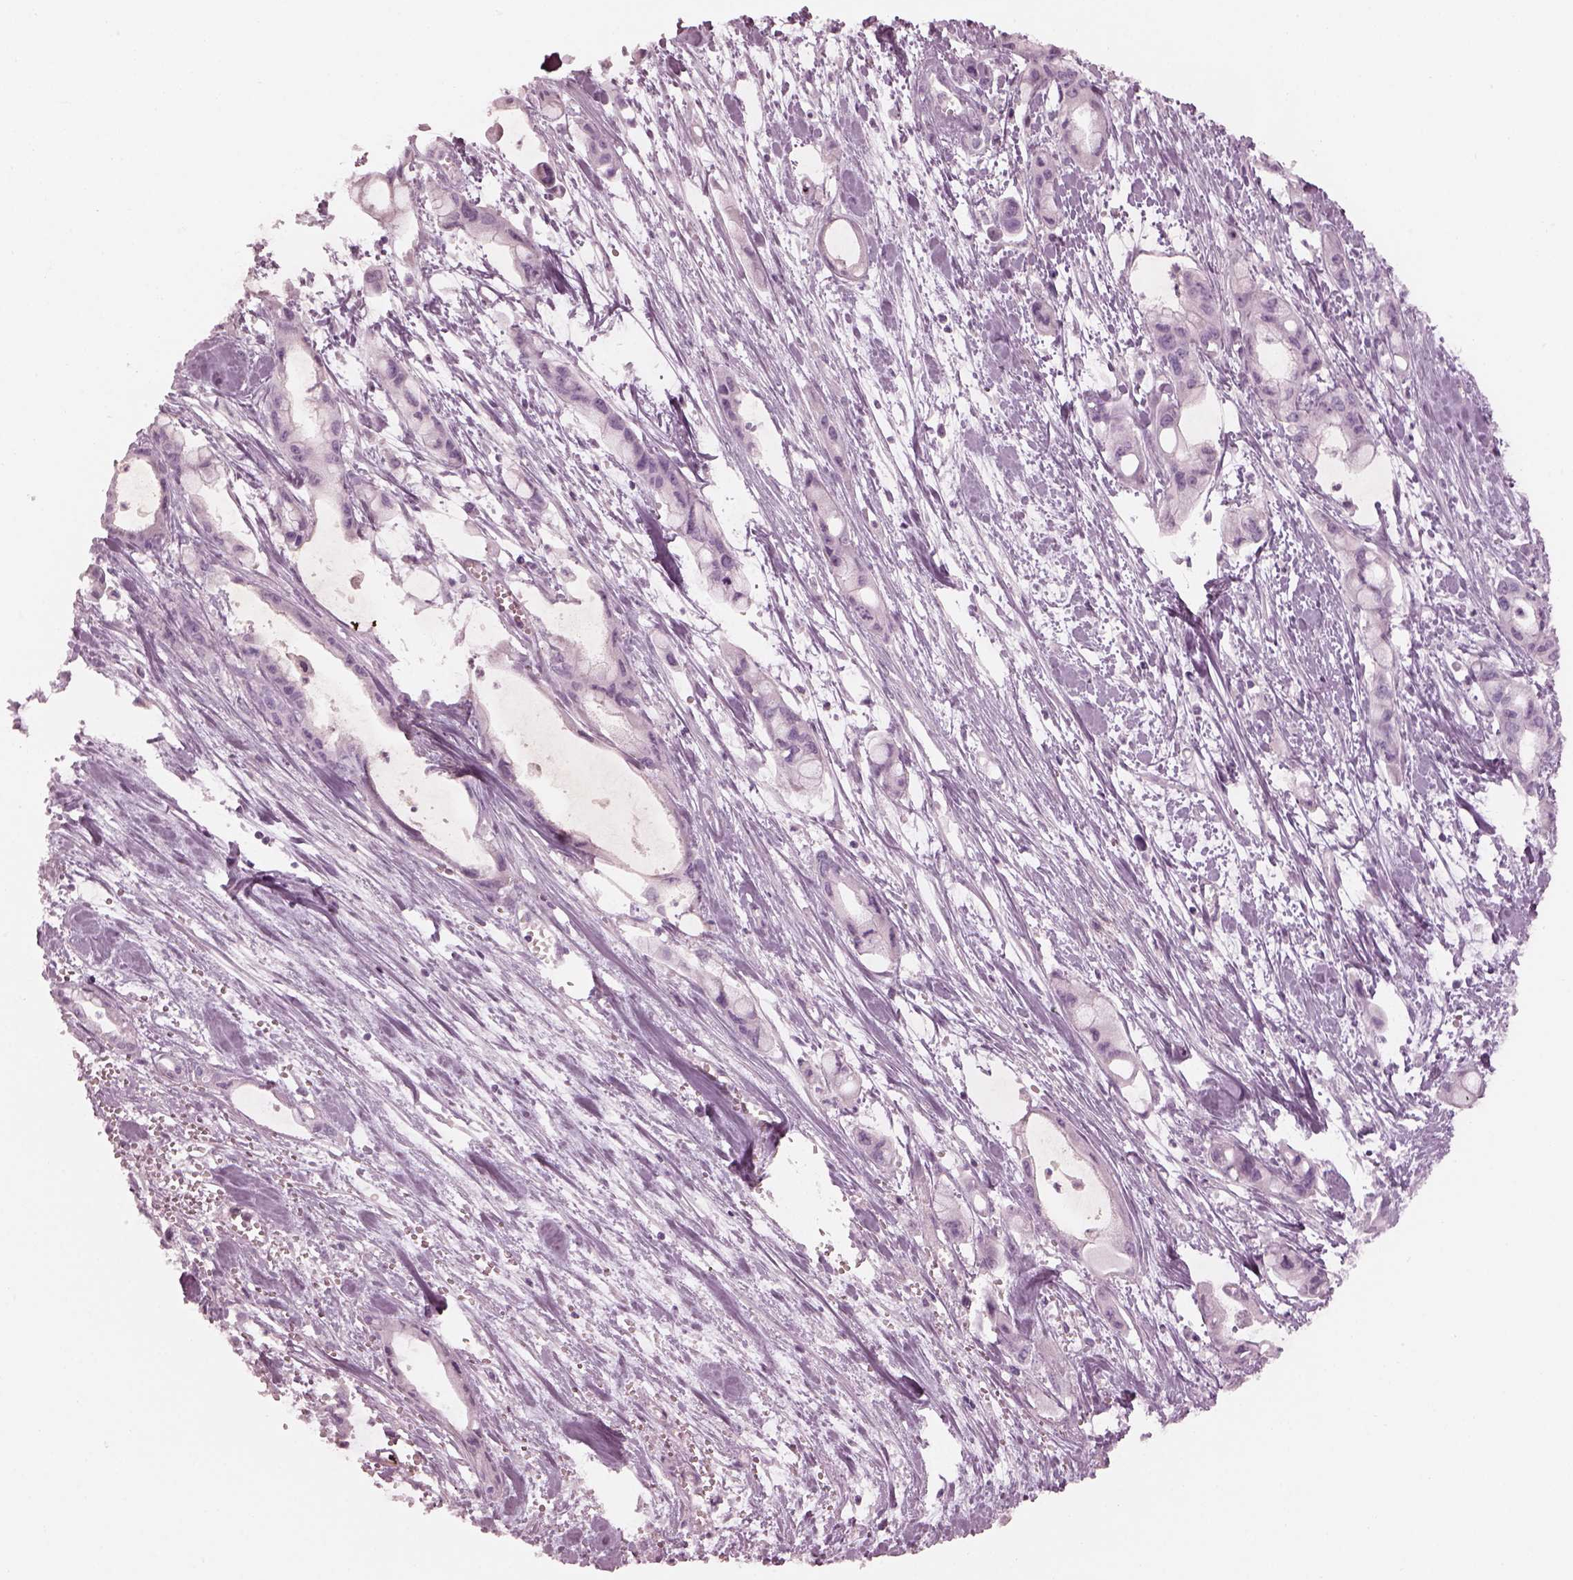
{"staining": {"intensity": "negative", "quantity": "none", "location": "none"}, "tissue": "pancreatic cancer", "cell_type": "Tumor cells", "image_type": "cancer", "snomed": [{"axis": "morphology", "description": "Adenocarcinoma, NOS"}, {"axis": "topography", "description": "Pancreas"}], "caption": "The histopathology image demonstrates no significant expression in tumor cells of pancreatic cancer.", "gene": "RSPH9", "patient": {"sex": "male", "age": 48}}